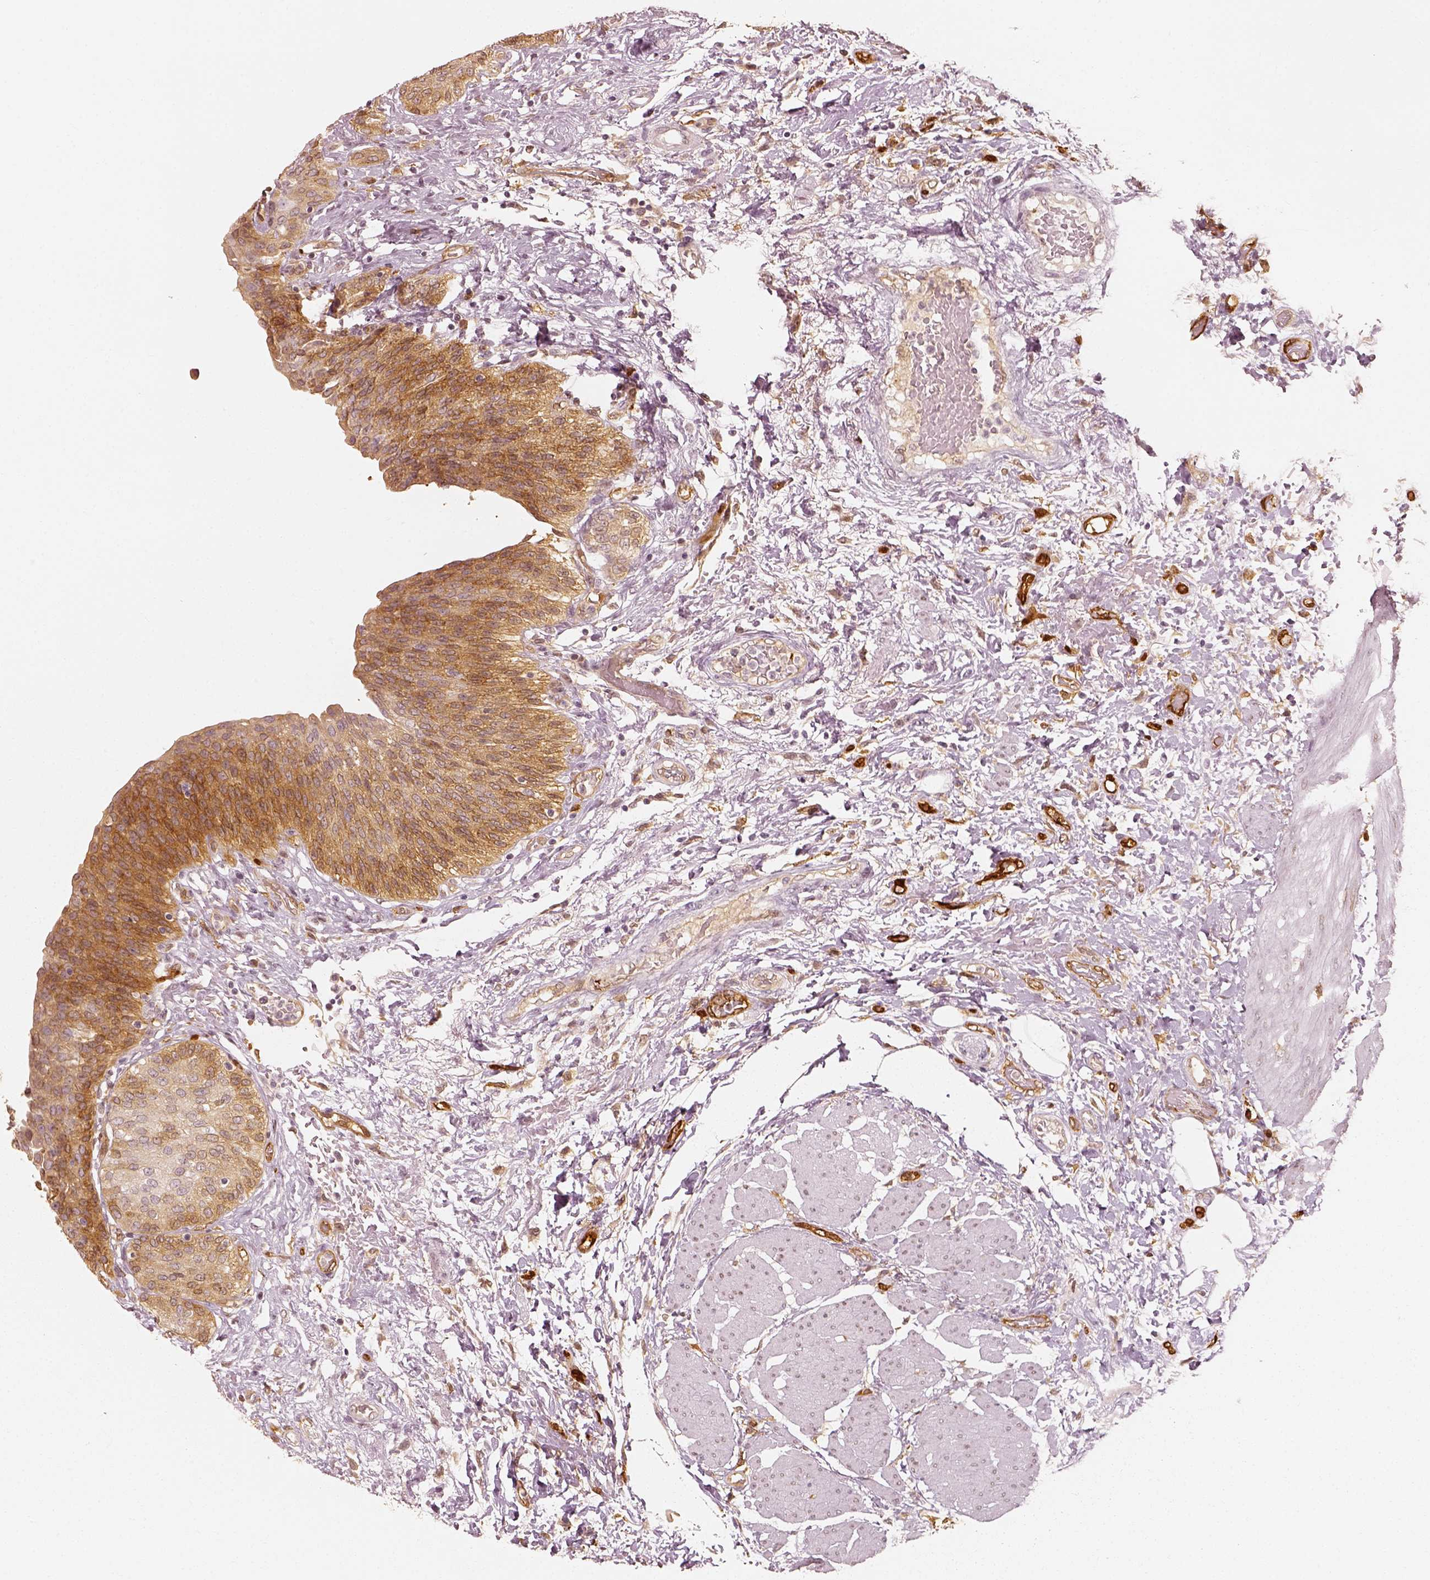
{"staining": {"intensity": "moderate", "quantity": ">75%", "location": "cytoplasmic/membranous"}, "tissue": "urinary bladder", "cell_type": "Urothelial cells", "image_type": "normal", "snomed": [{"axis": "morphology", "description": "Normal tissue, NOS"}, {"axis": "morphology", "description": "Metaplasia, NOS"}, {"axis": "topography", "description": "Urinary bladder"}], "caption": "A brown stain highlights moderate cytoplasmic/membranous expression of a protein in urothelial cells of normal urinary bladder.", "gene": "FSCN1", "patient": {"sex": "male", "age": 68}}